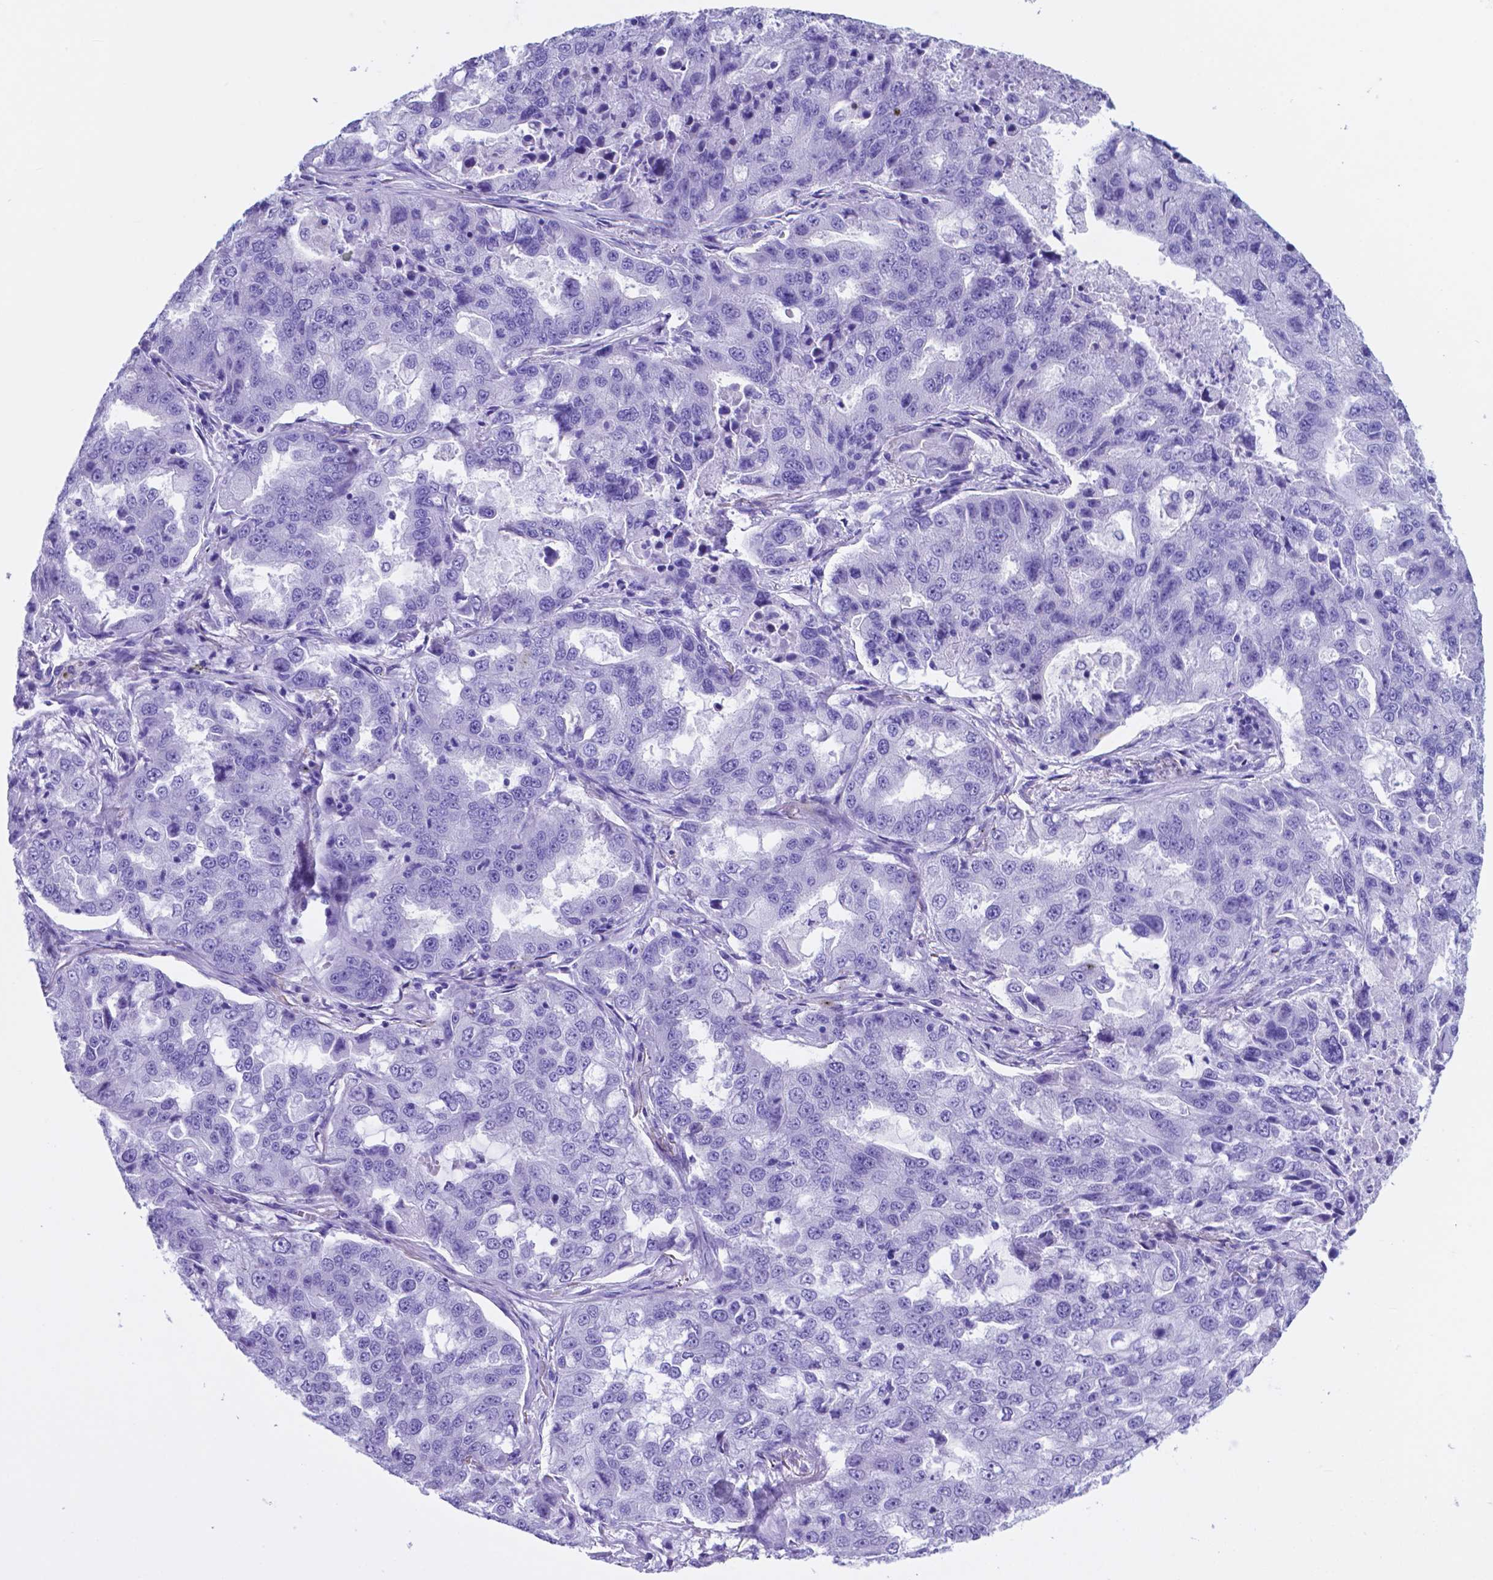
{"staining": {"intensity": "negative", "quantity": "none", "location": "none"}, "tissue": "lung cancer", "cell_type": "Tumor cells", "image_type": "cancer", "snomed": [{"axis": "morphology", "description": "Adenocarcinoma, NOS"}, {"axis": "topography", "description": "Lung"}], "caption": "Protein analysis of adenocarcinoma (lung) reveals no significant staining in tumor cells. Brightfield microscopy of immunohistochemistry (IHC) stained with DAB (brown) and hematoxylin (blue), captured at high magnification.", "gene": "DNAAF8", "patient": {"sex": "female", "age": 61}}